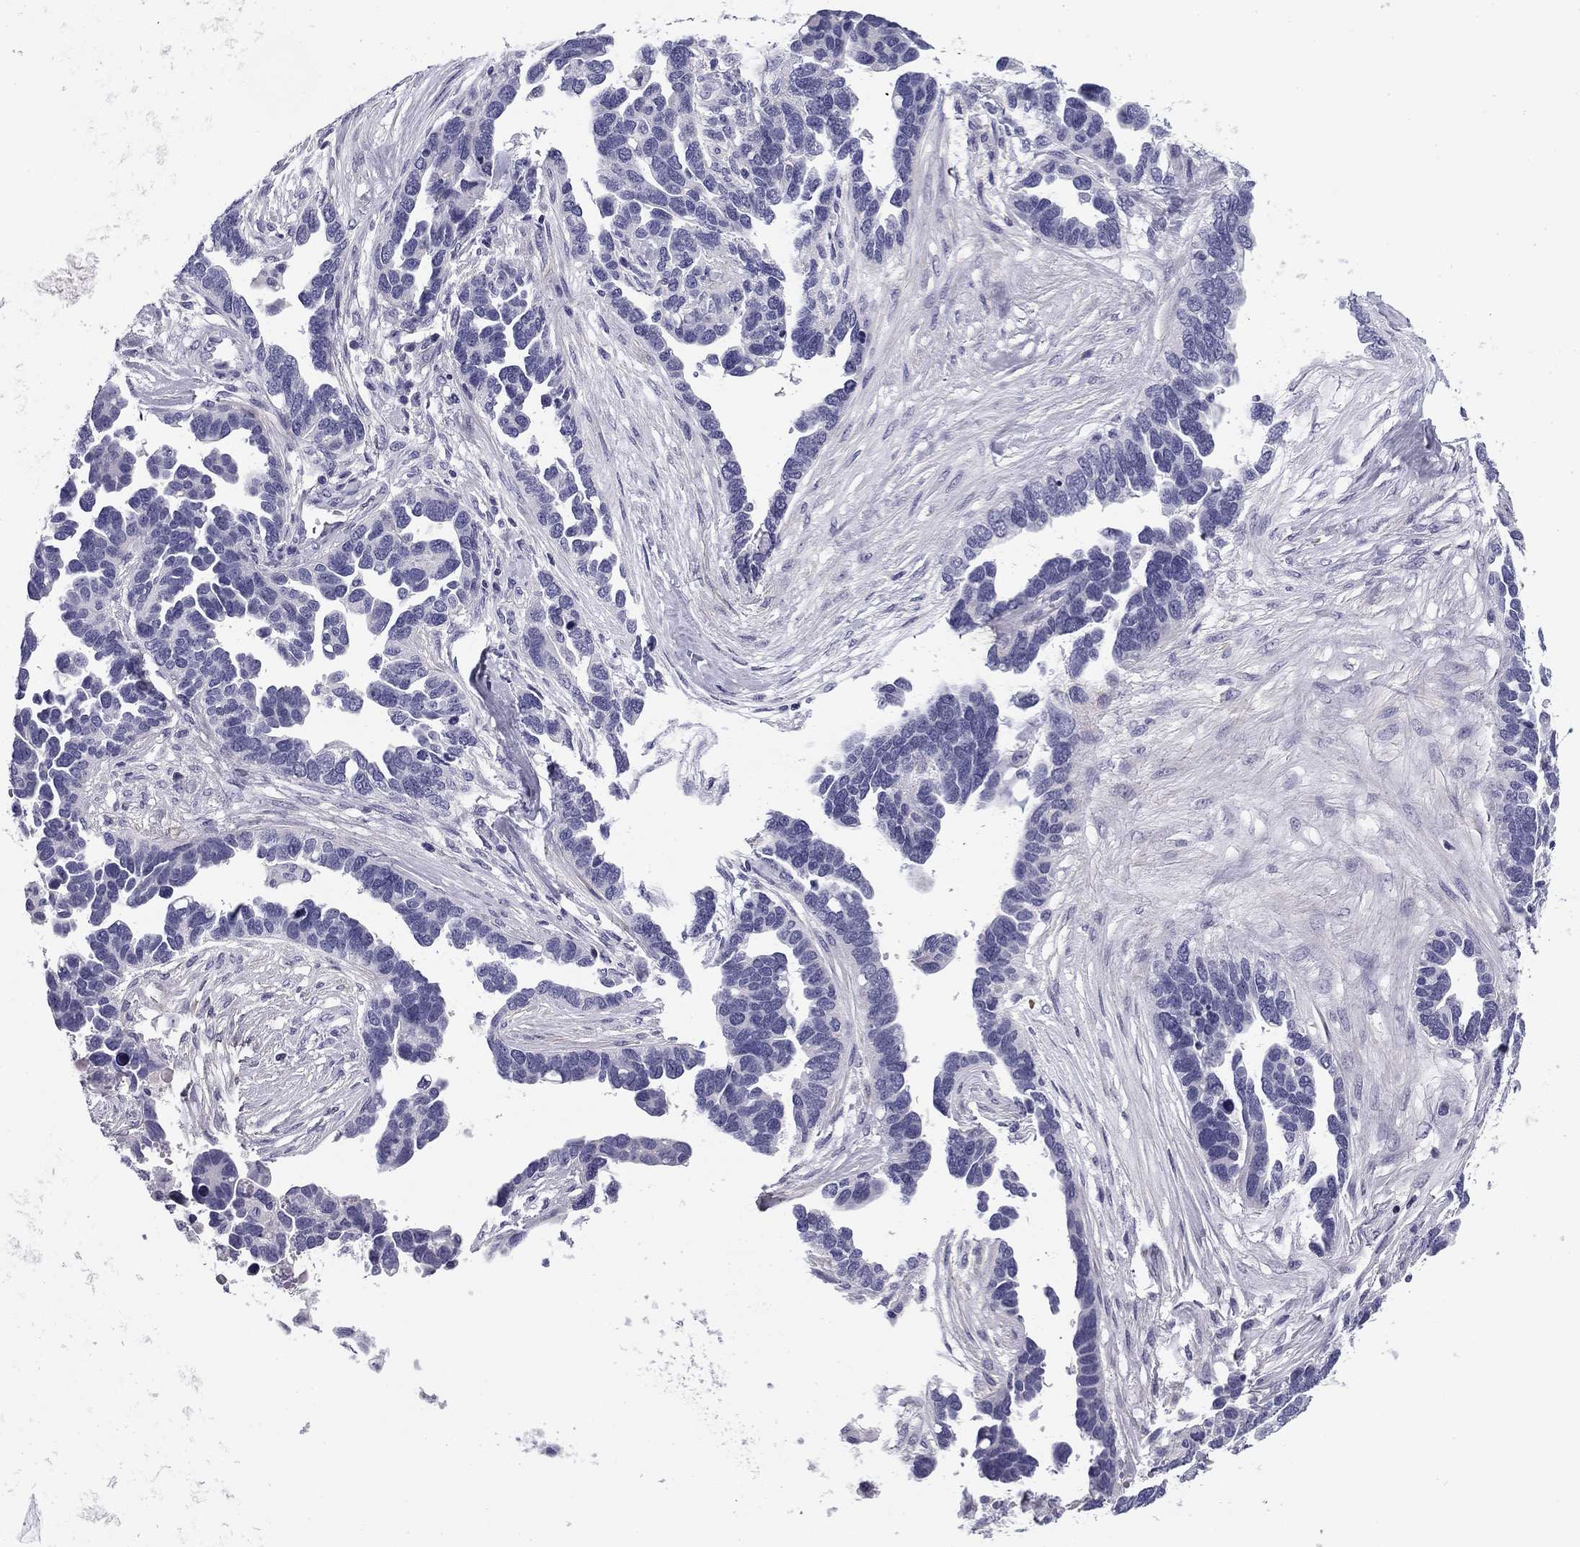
{"staining": {"intensity": "negative", "quantity": "none", "location": "none"}, "tissue": "ovarian cancer", "cell_type": "Tumor cells", "image_type": "cancer", "snomed": [{"axis": "morphology", "description": "Cystadenocarcinoma, serous, NOS"}, {"axis": "topography", "description": "Ovary"}], "caption": "An immunohistochemistry micrograph of ovarian cancer is shown. There is no staining in tumor cells of ovarian cancer.", "gene": "FLNC", "patient": {"sex": "female", "age": 54}}